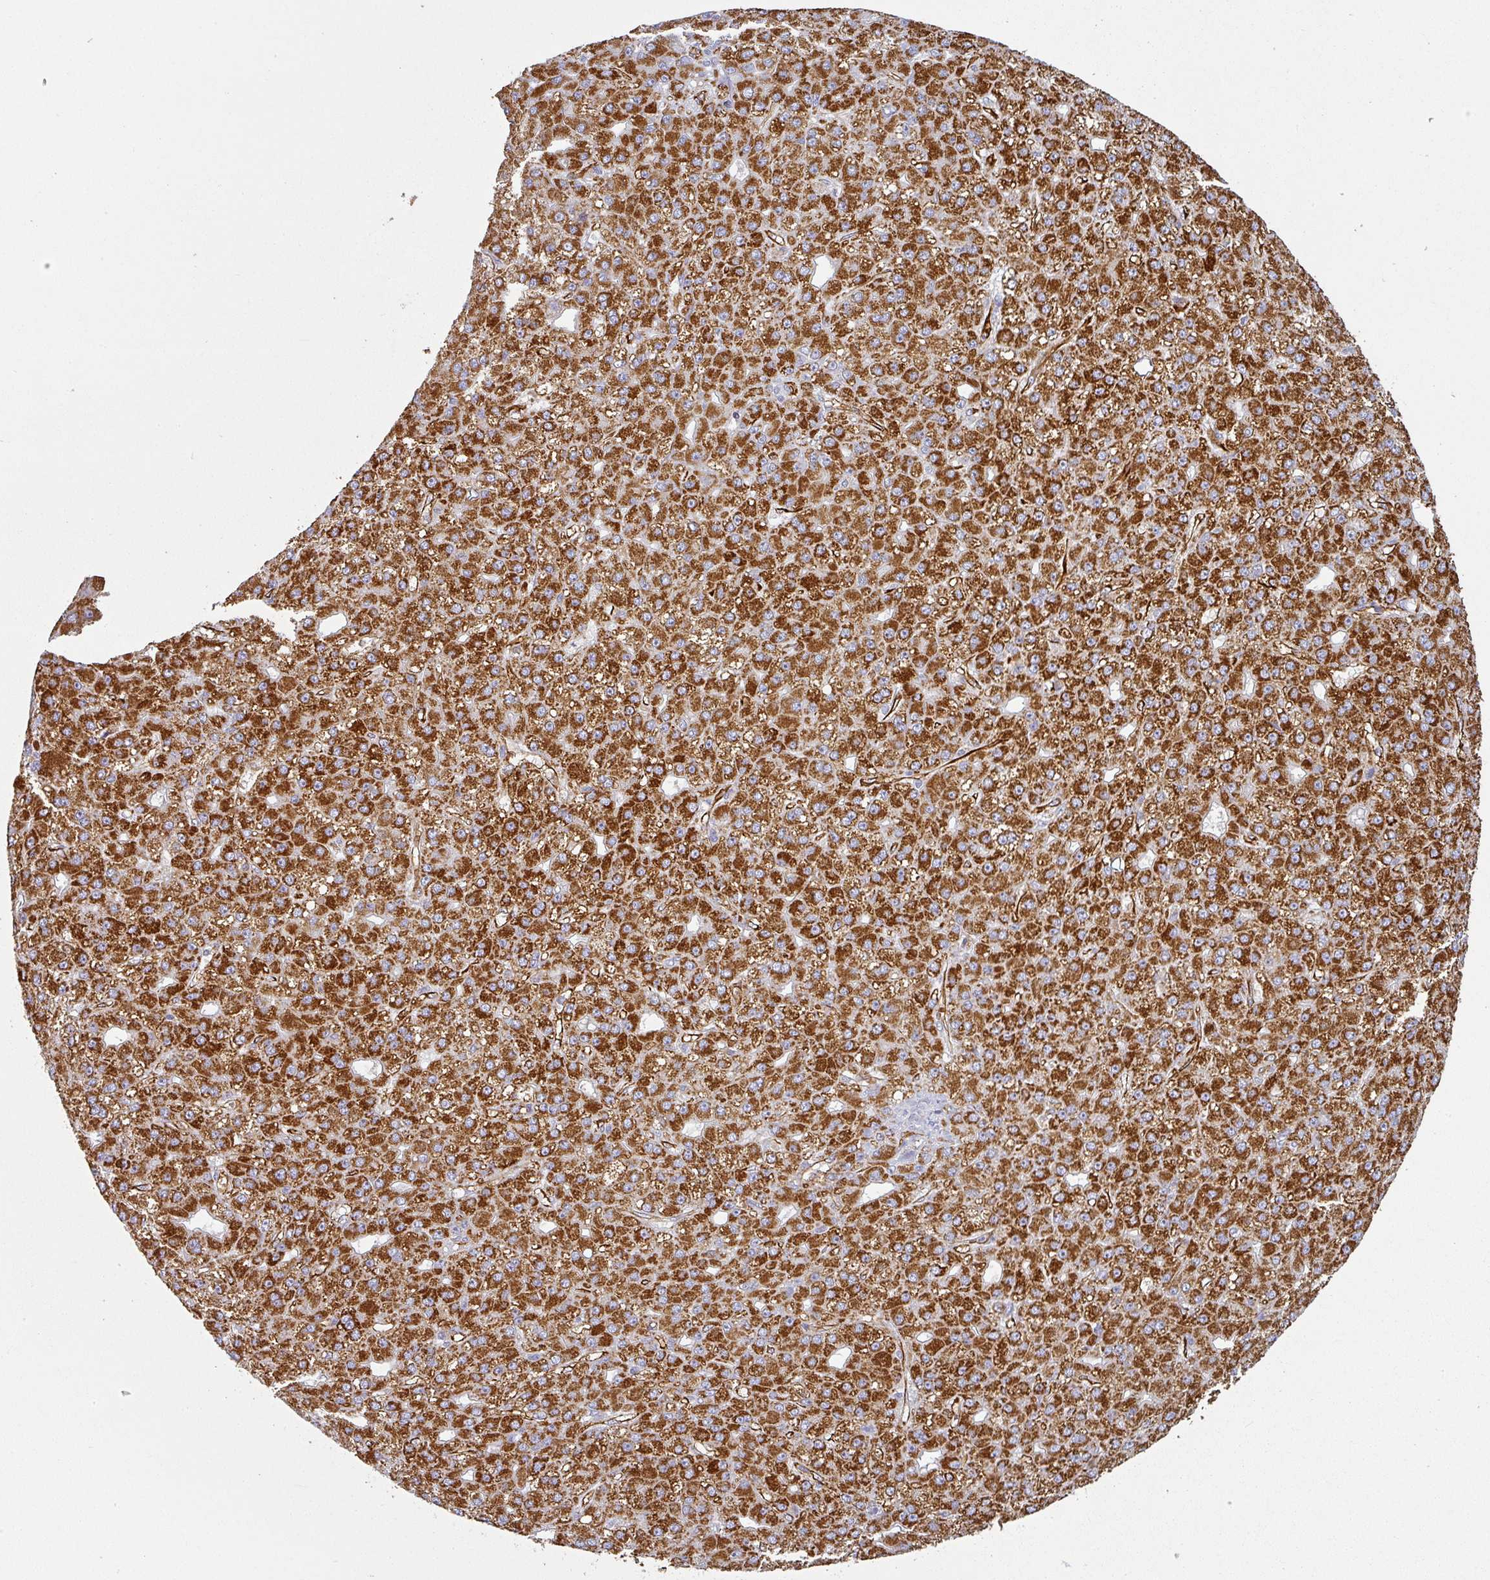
{"staining": {"intensity": "strong", "quantity": ">75%", "location": "cytoplasmic/membranous"}, "tissue": "liver cancer", "cell_type": "Tumor cells", "image_type": "cancer", "snomed": [{"axis": "morphology", "description": "Carcinoma, Hepatocellular, NOS"}, {"axis": "topography", "description": "Liver"}], "caption": "Human hepatocellular carcinoma (liver) stained for a protein (brown) demonstrates strong cytoplasmic/membranous positive positivity in about >75% of tumor cells.", "gene": "PRODH2", "patient": {"sex": "male", "age": 67}}